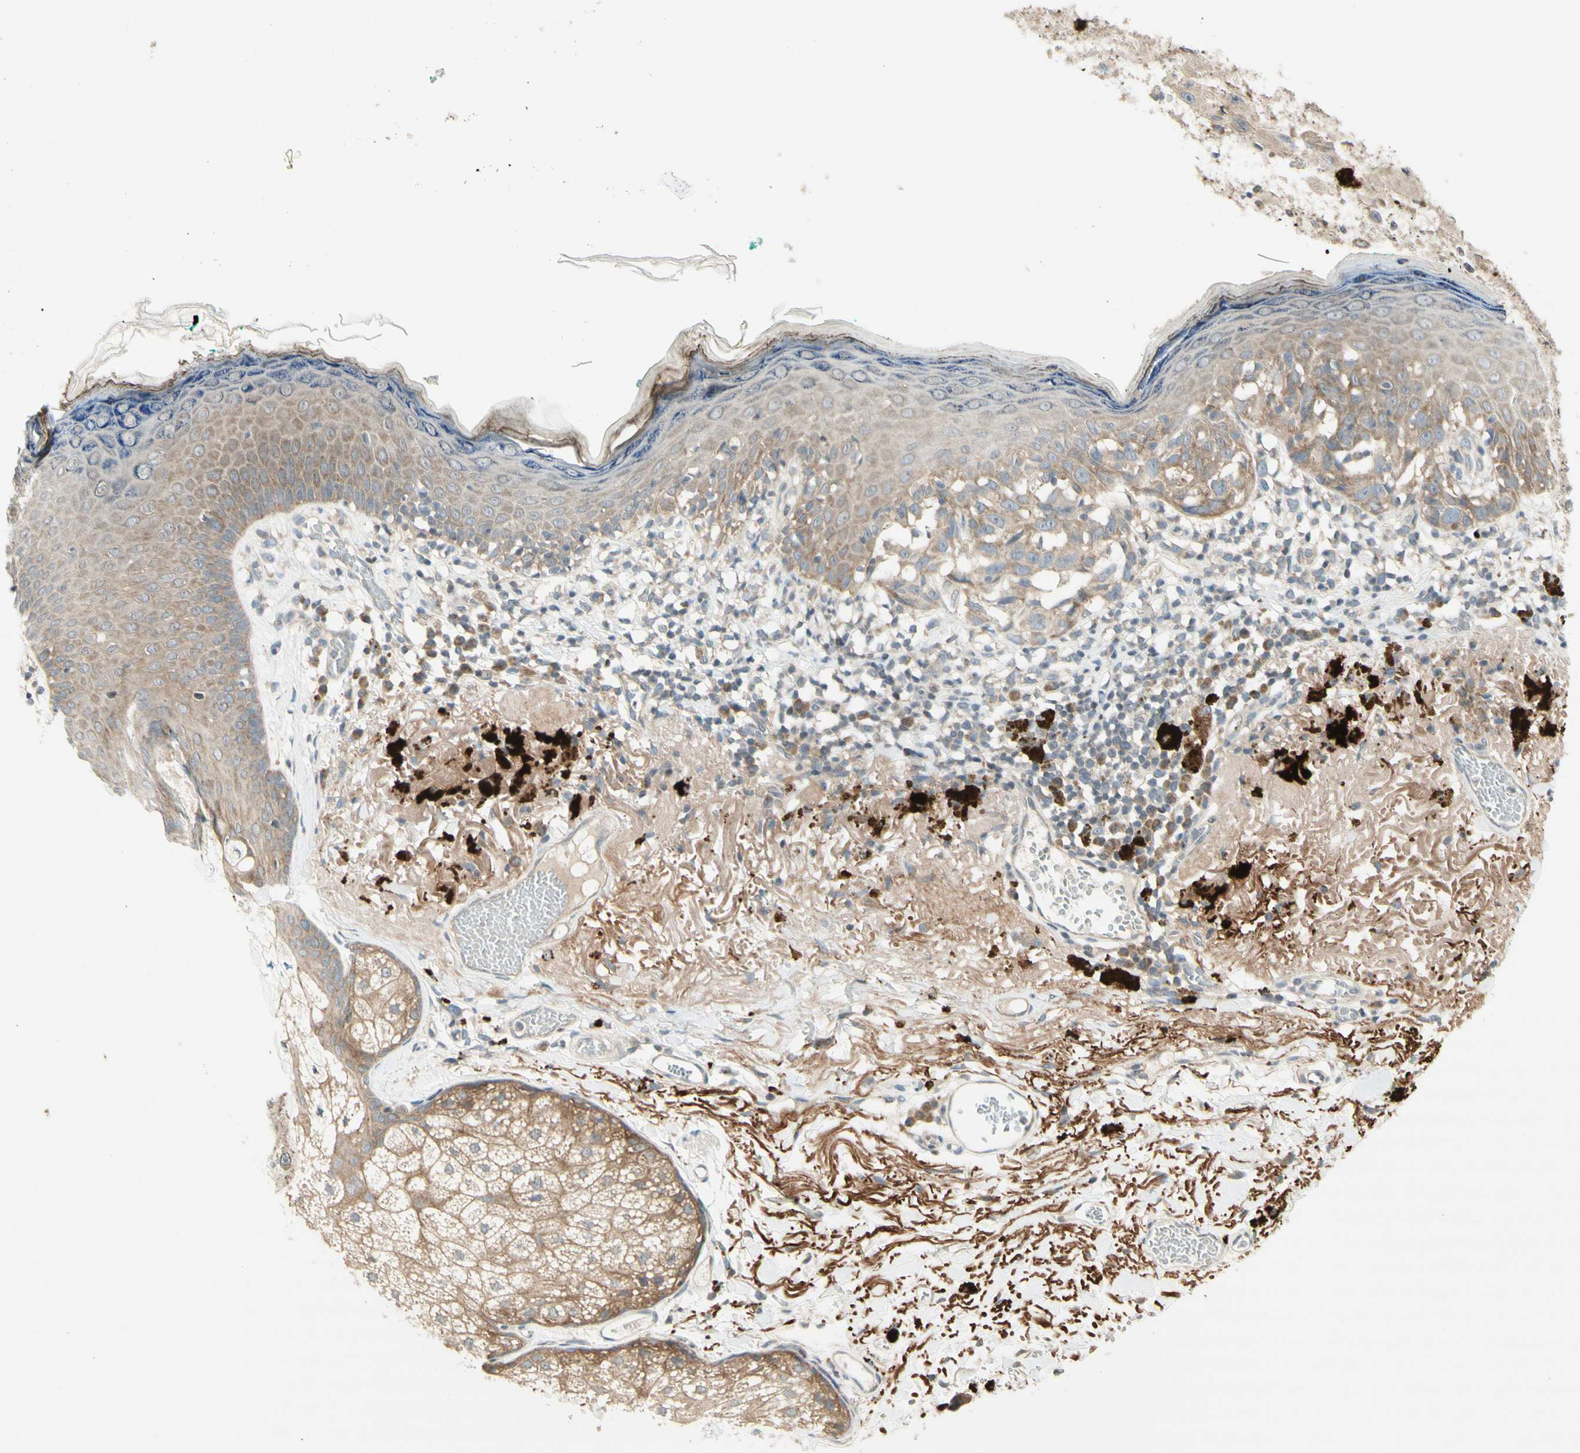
{"staining": {"intensity": "moderate", "quantity": "<25%", "location": "cytoplasmic/membranous"}, "tissue": "melanoma", "cell_type": "Tumor cells", "image_type": "cancer", "snomed": [{"axis": "morphology", "description": "Malignant melanoma in situ"}, {"axis": "morphology", "description": "Malignant melanoma, NOS"}, {"axis": "topography", "description": "Skin"}], "caption": "A low amount of moderate cytoplasmic/membranous staining is present in about <25% of tumor cells in malignant melanoma in situ tissue. The protein of interest is shown in brown color, while the nuclei are stained blue.", "gene": "ETF1", "patient": {"sex": "female", "age": 88}}